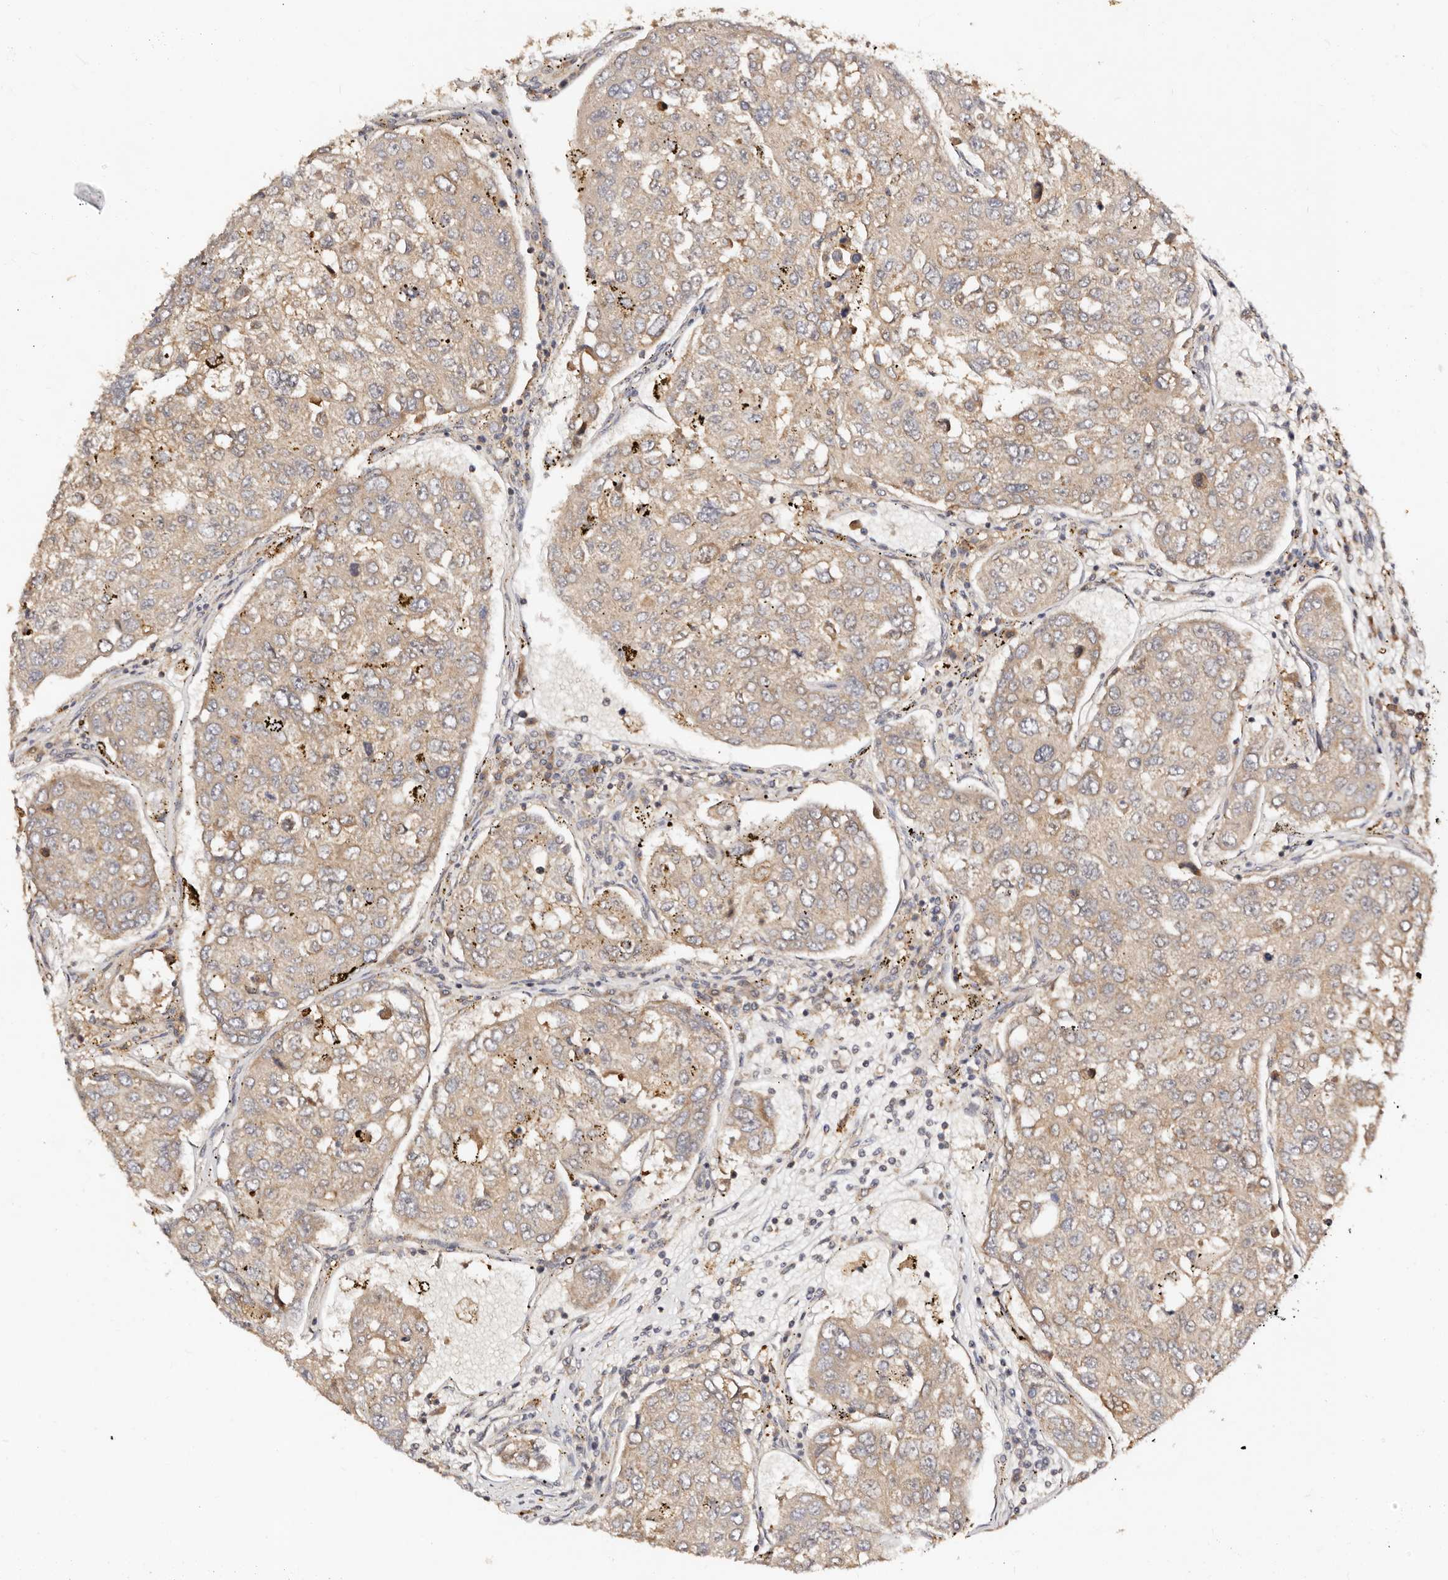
{"staining": {"intensity": "weak", "quantity": "25%-75%", "location": "cytoplasmic/membranous"}, "tissue": "urothelial cancer", "cell_type": "Tumor cells", "image_type": "cancer", "snomed": [{"axis": "morphology", "description": "Urothelial carcinoma, High grade"}, {"axis": "topography", "description": "Lymph node"}, {"axis": "topography", "description": "Urinary bladder"}], "caption": "A brown stain highlights weak cytoplasmic/membranous positivity of a protein in urothelial carcinoma (high-grade) tumor cells.", "gene": "DENND11", "patient": {"sex": "male", "age": 51}}